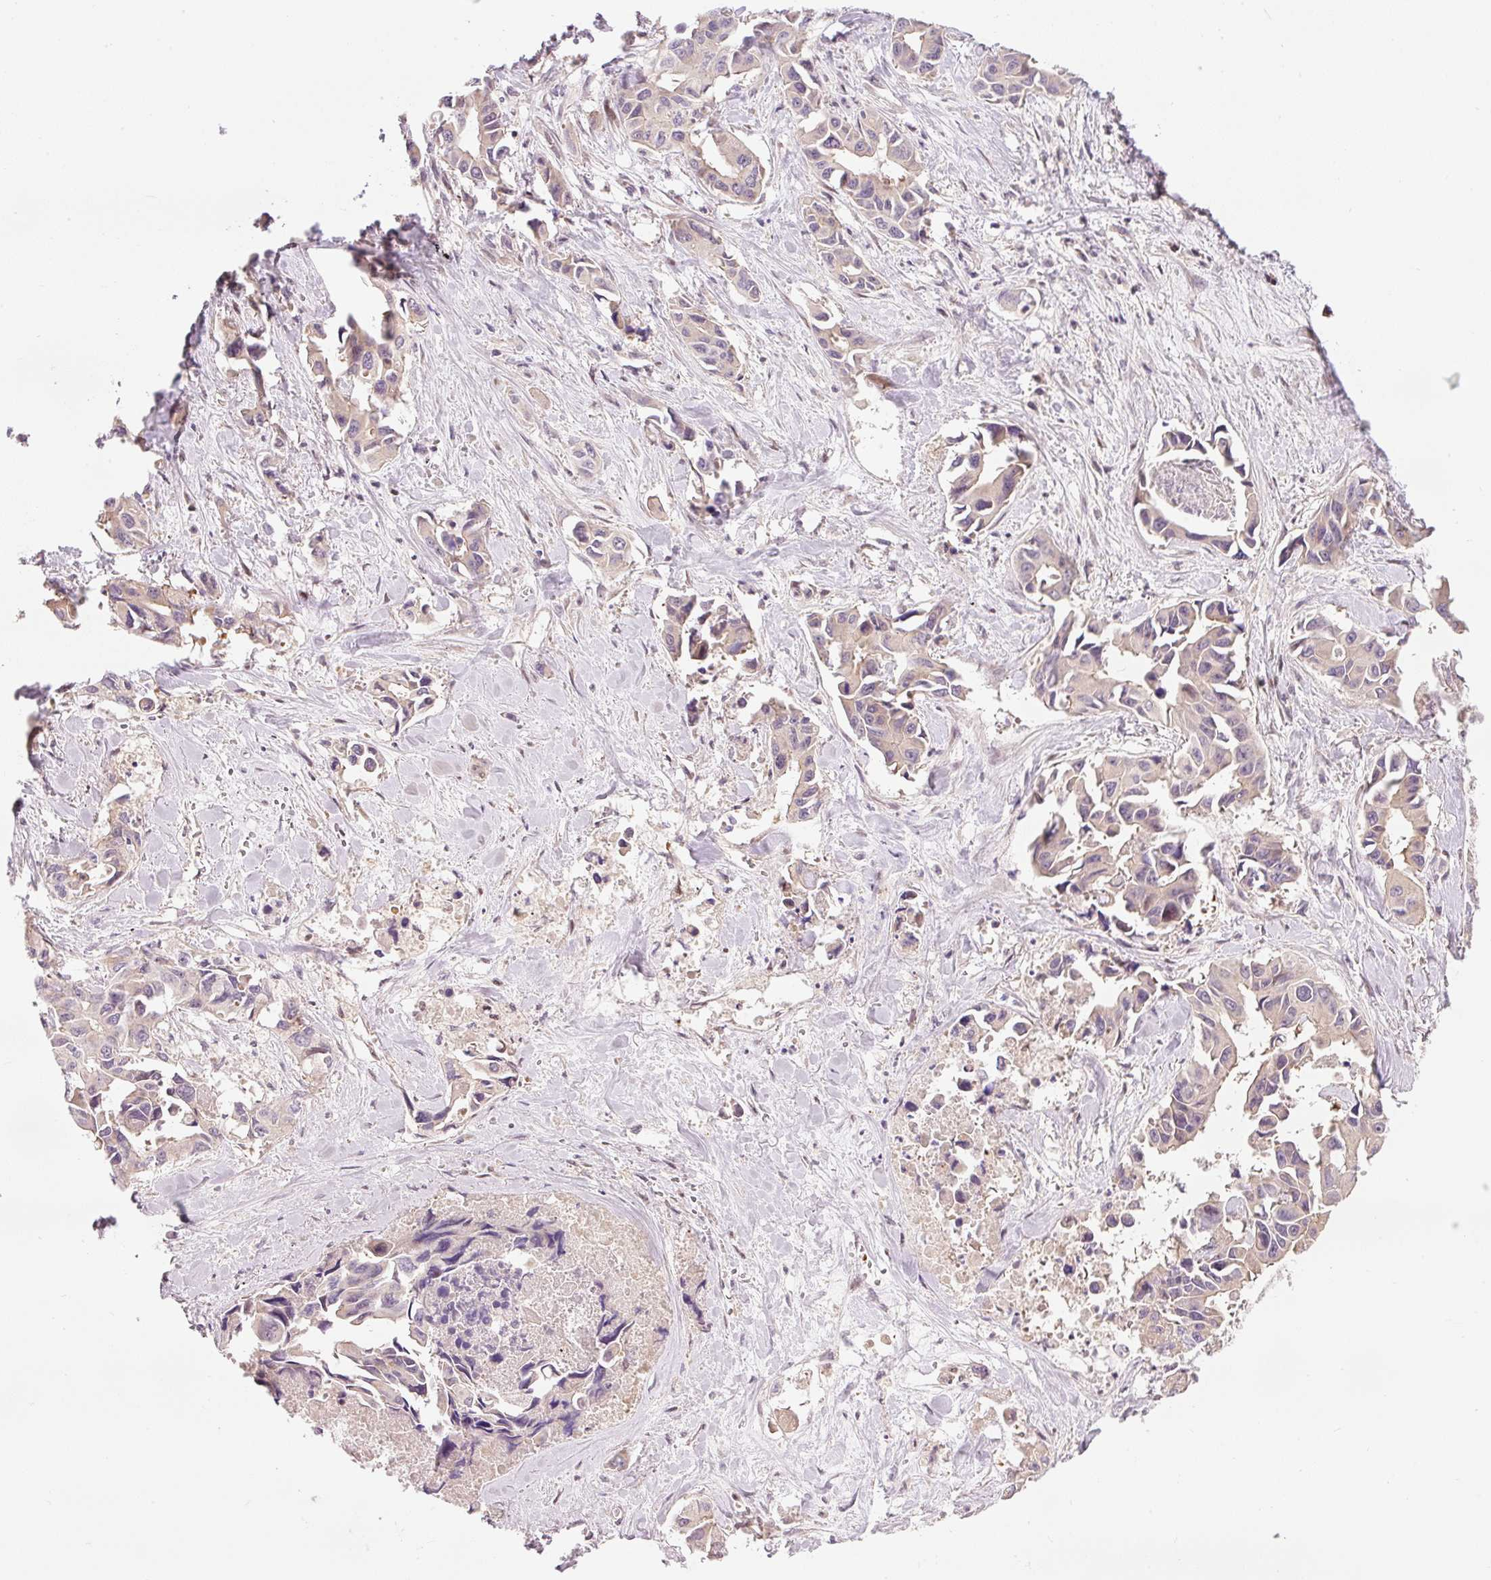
{"staining": {"intensity": "negative", "quantity": "none", "location": "none"}, "tissue": "lung cancer", "cell_type": "Tumor cells", "image_type": "cancer", "snomed": [{"axis": "morphology", "description": "Adenocarcinoma, NOS"}, {"axis": "topography", "description": "Lung"}], "caption": "Immunohistochemical staining of human lung cancer reveals no significant positivity in tumor cells.", "gene": "CMTM8", "patient": {"sex": "male", "age": 64}}